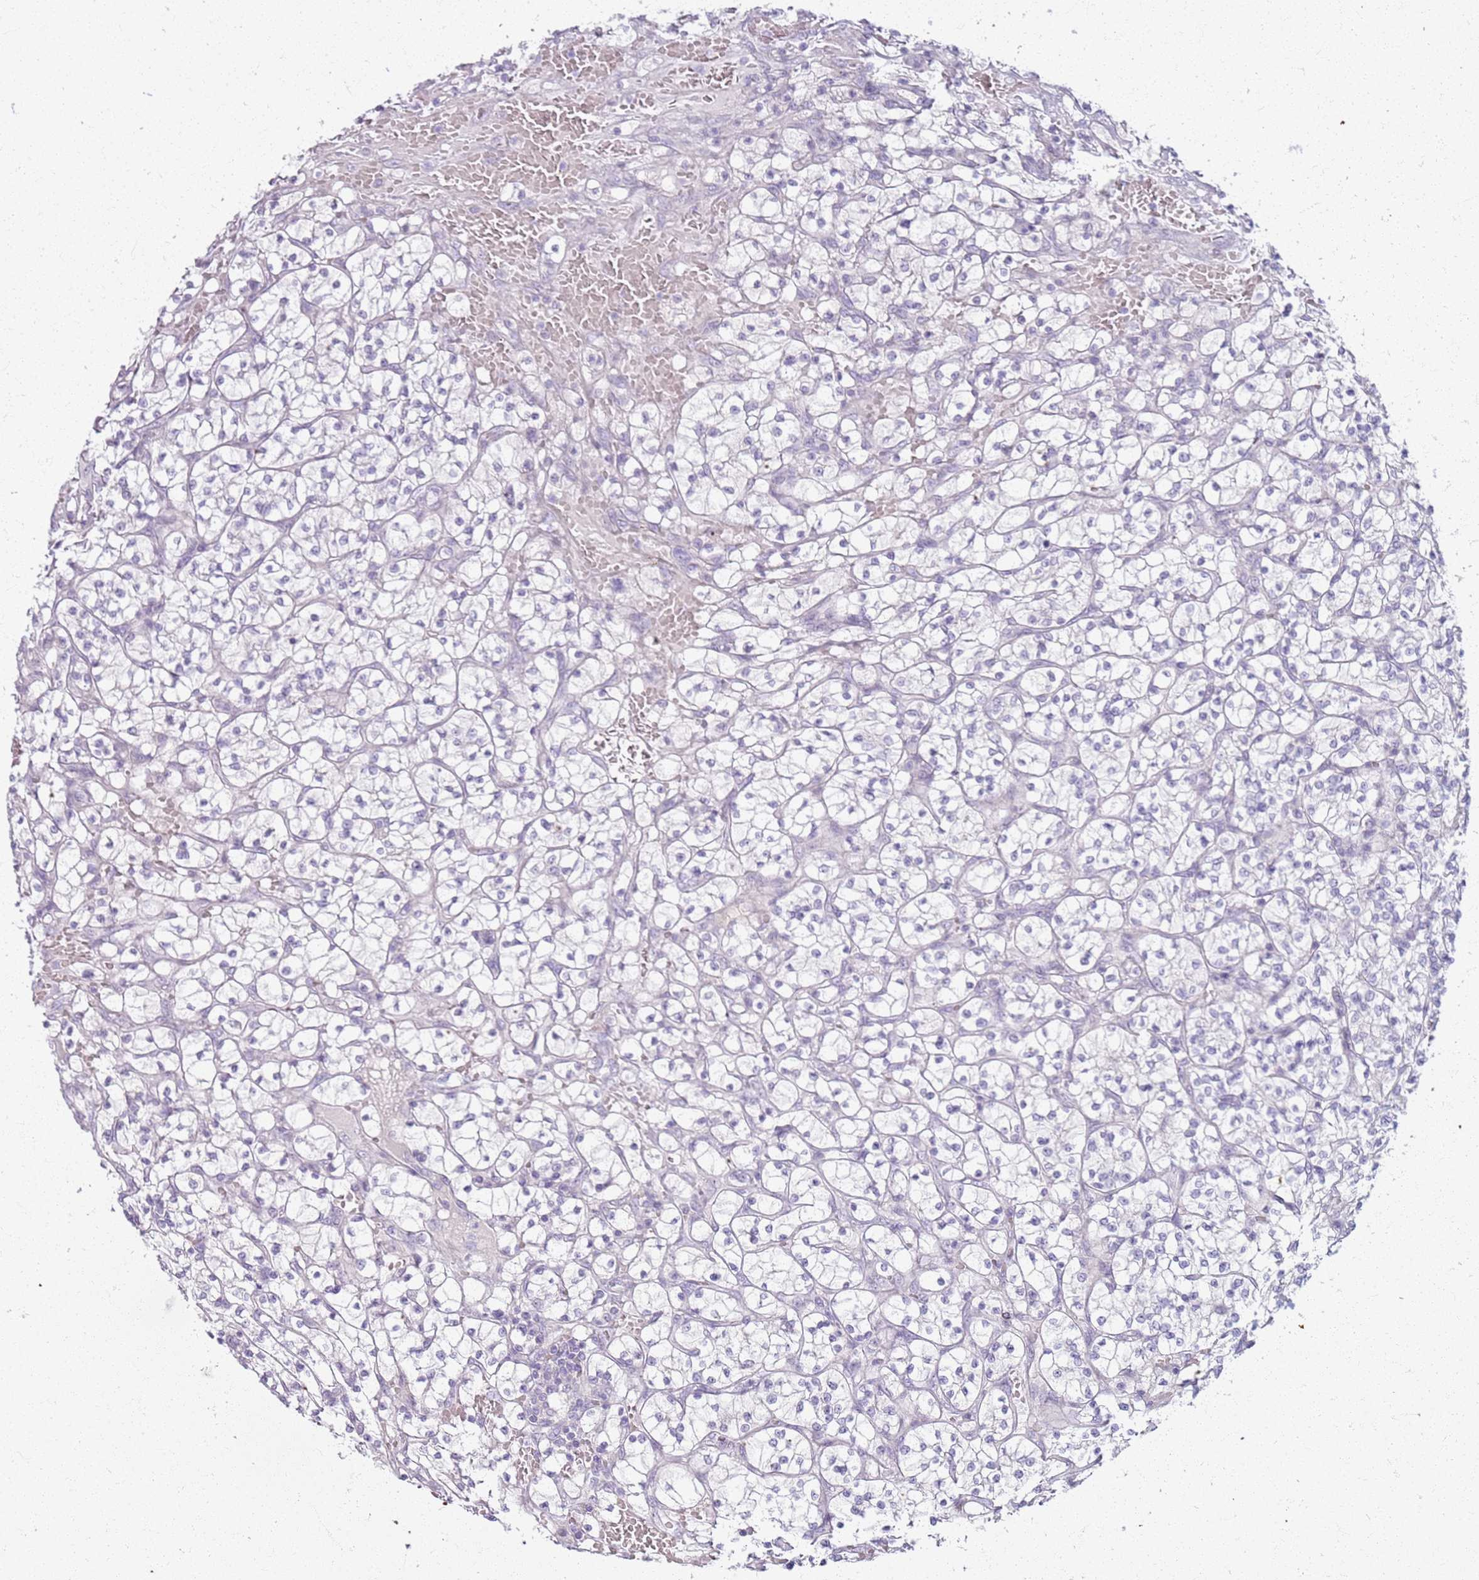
{"staining": {"intensity": "negative", "quantity": "none", "location": "none"}, "tissue": "renal cancer", "cell_type": "Tumor cells", "image_type": "cancer", "snomed": [{"axis": "morphology", "description": "Adenocarcinoma, NOS"}, {"axis": "topography", "description": "Kidney"}], "caption": "Tumor cells are negative for protein expression in human adenocarcinoma (renal).", "gene": "CSRP3", "patient": {"sex": "female", "age": 64}}